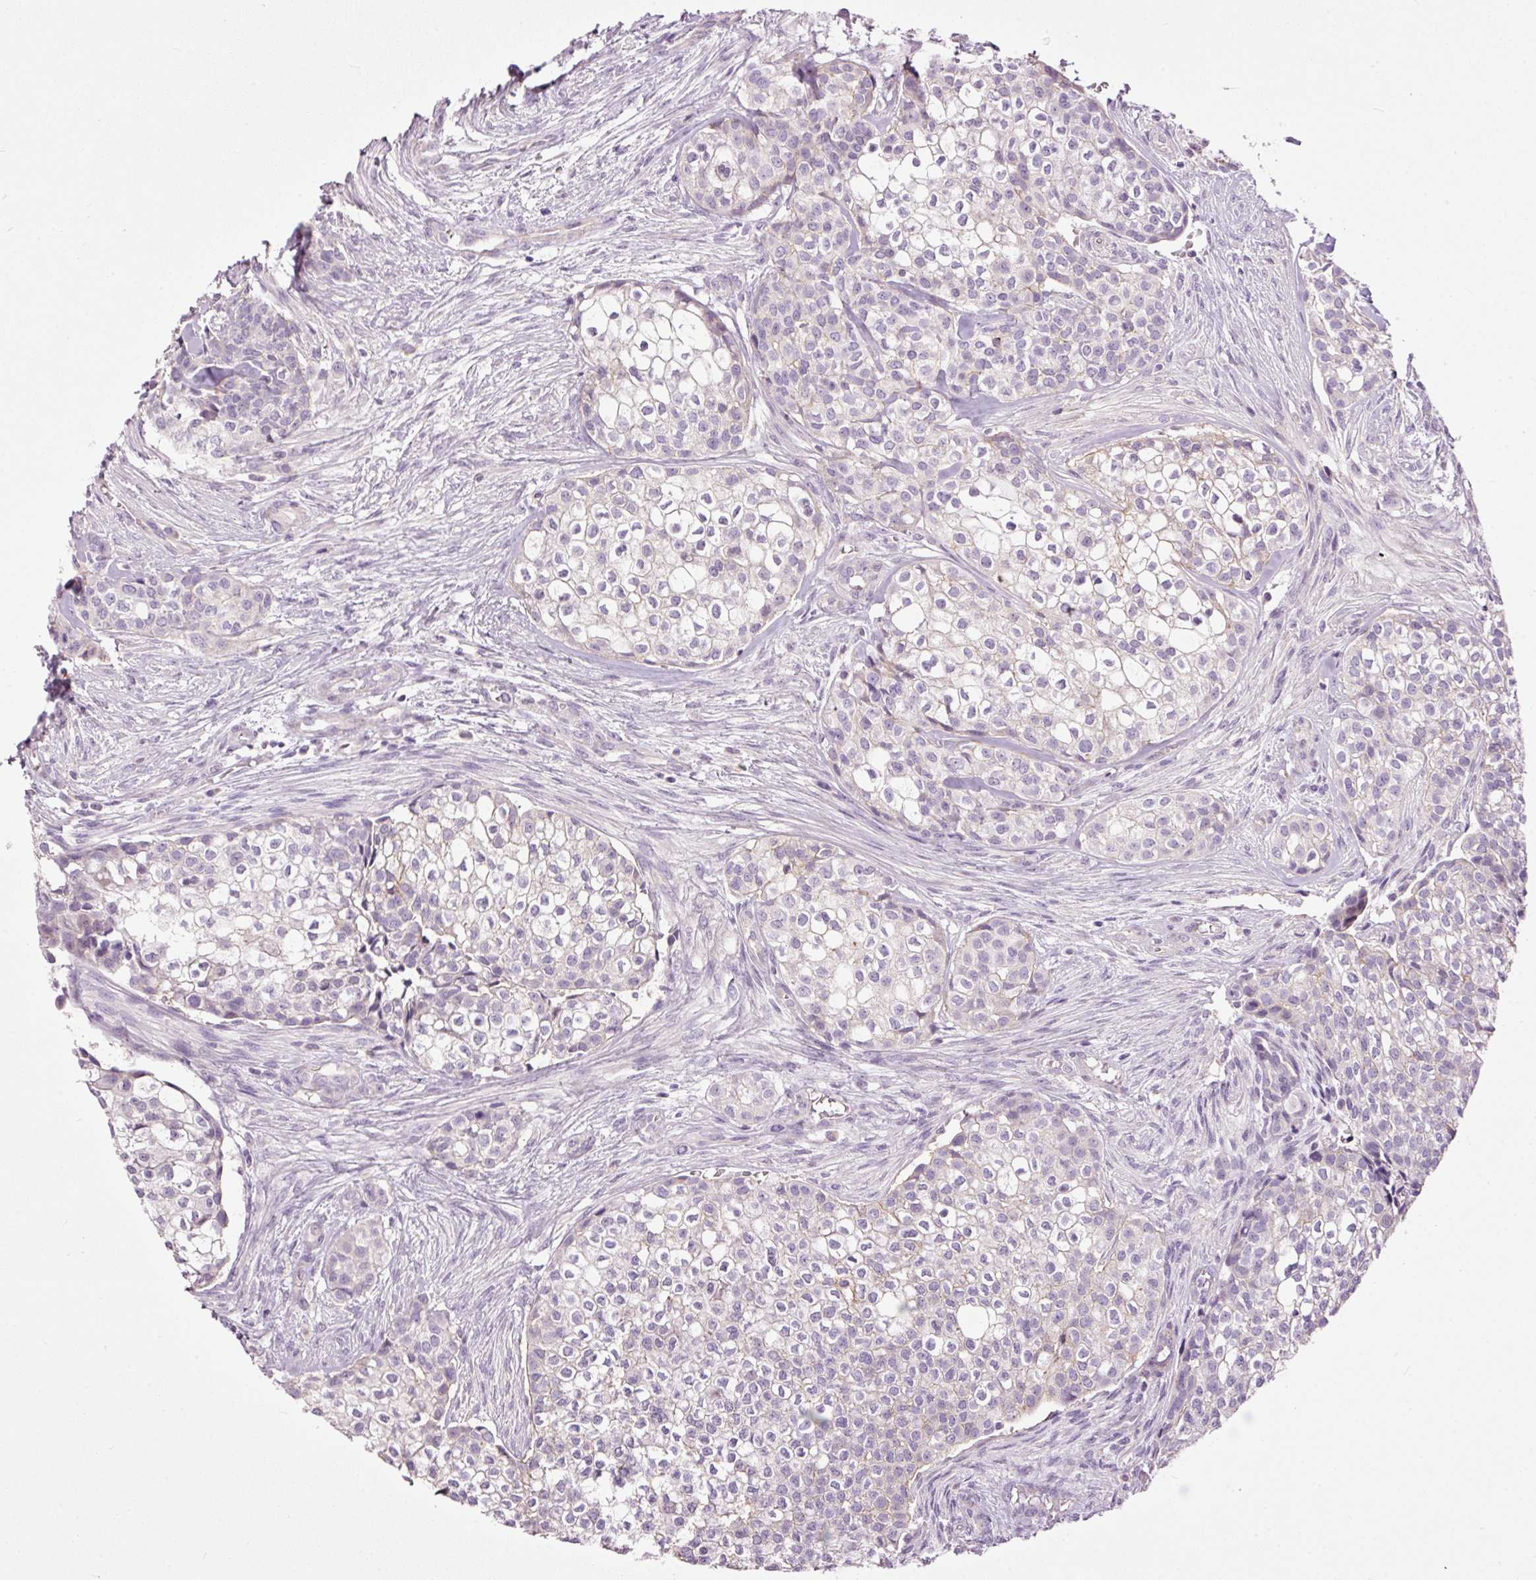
{"staining": {"intensity": "negative", "quantity": "none", "location": "none"}, "tissue": "head and neck cancer", "cell_type": "Tumor cells", "image_type": "cancer", "snomed": [{"axis": "morphology", "description": "Adenocarcinoma, NOS"}, {"axis": "topography", "description": "Head-Neck"}], "caption": "Immunohistochemical staining of human head and neck cancer (adenocarcinoma) exhibits no significant expression in tumor cells.", "gene": "FCRL4", "patient": {"sex": "male", "age": 81}}